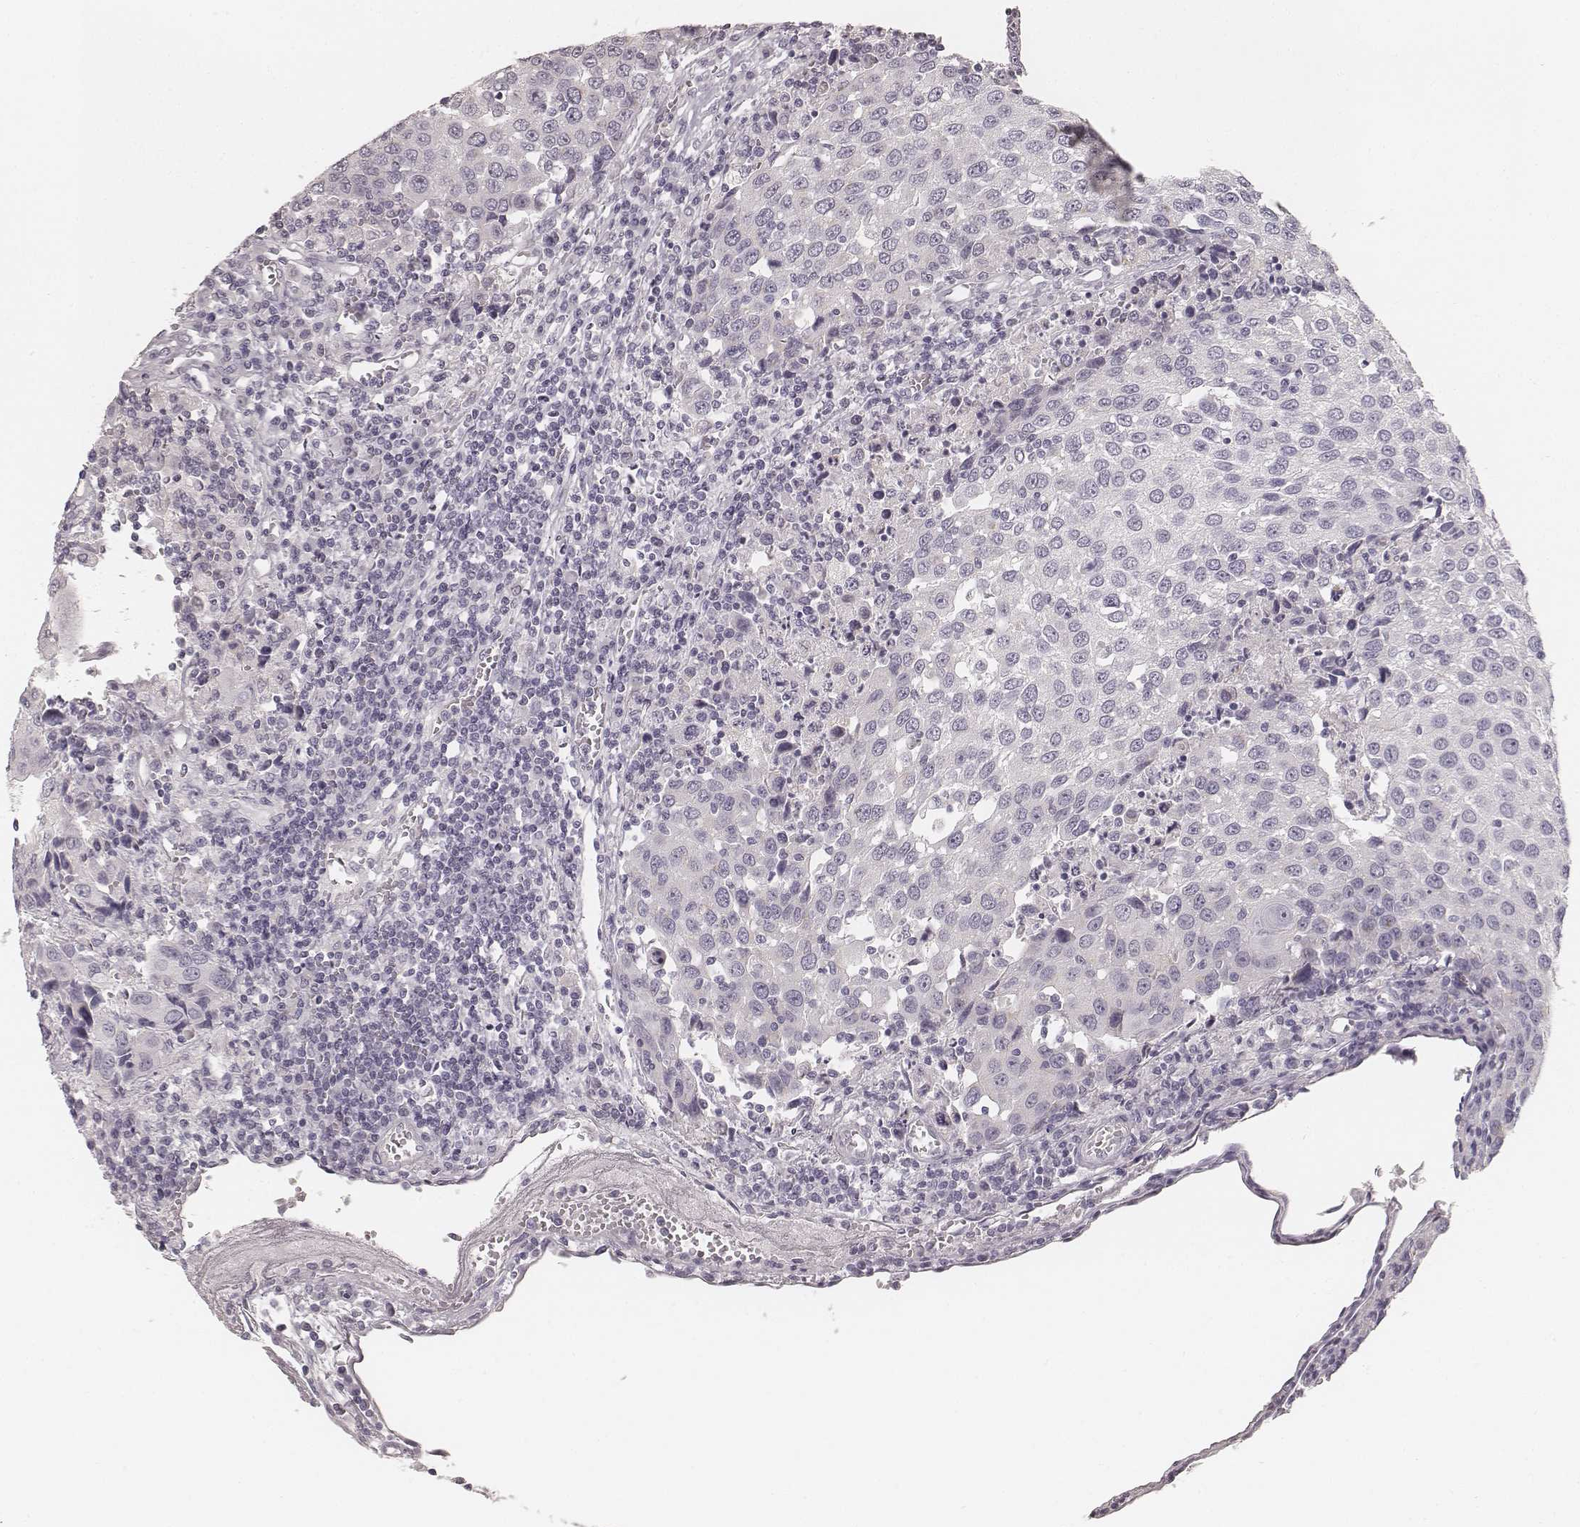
{"staining": {"intensity": "negative", "quantity": "none", "location": "none"}, "tissue": "urothelial cancer", "cell_type": "Tumor cells", "image_type": "cancer", "snomed": [{"axis": "morphology", "description": "Urothelial carcinoma, High grade"}, {"axis": "topography", "description": "Urinary bladder"}], "caption": "High magnification brightfield microscopy of urothelial cancer stained with DAB (3,3'-diaminobenzidine) (brown) and counterstained with hematoxylin (blue): tumor cells show no significant staining.", "gene": "HNF4G", "patient": {"sex": "female", "age": 85}}